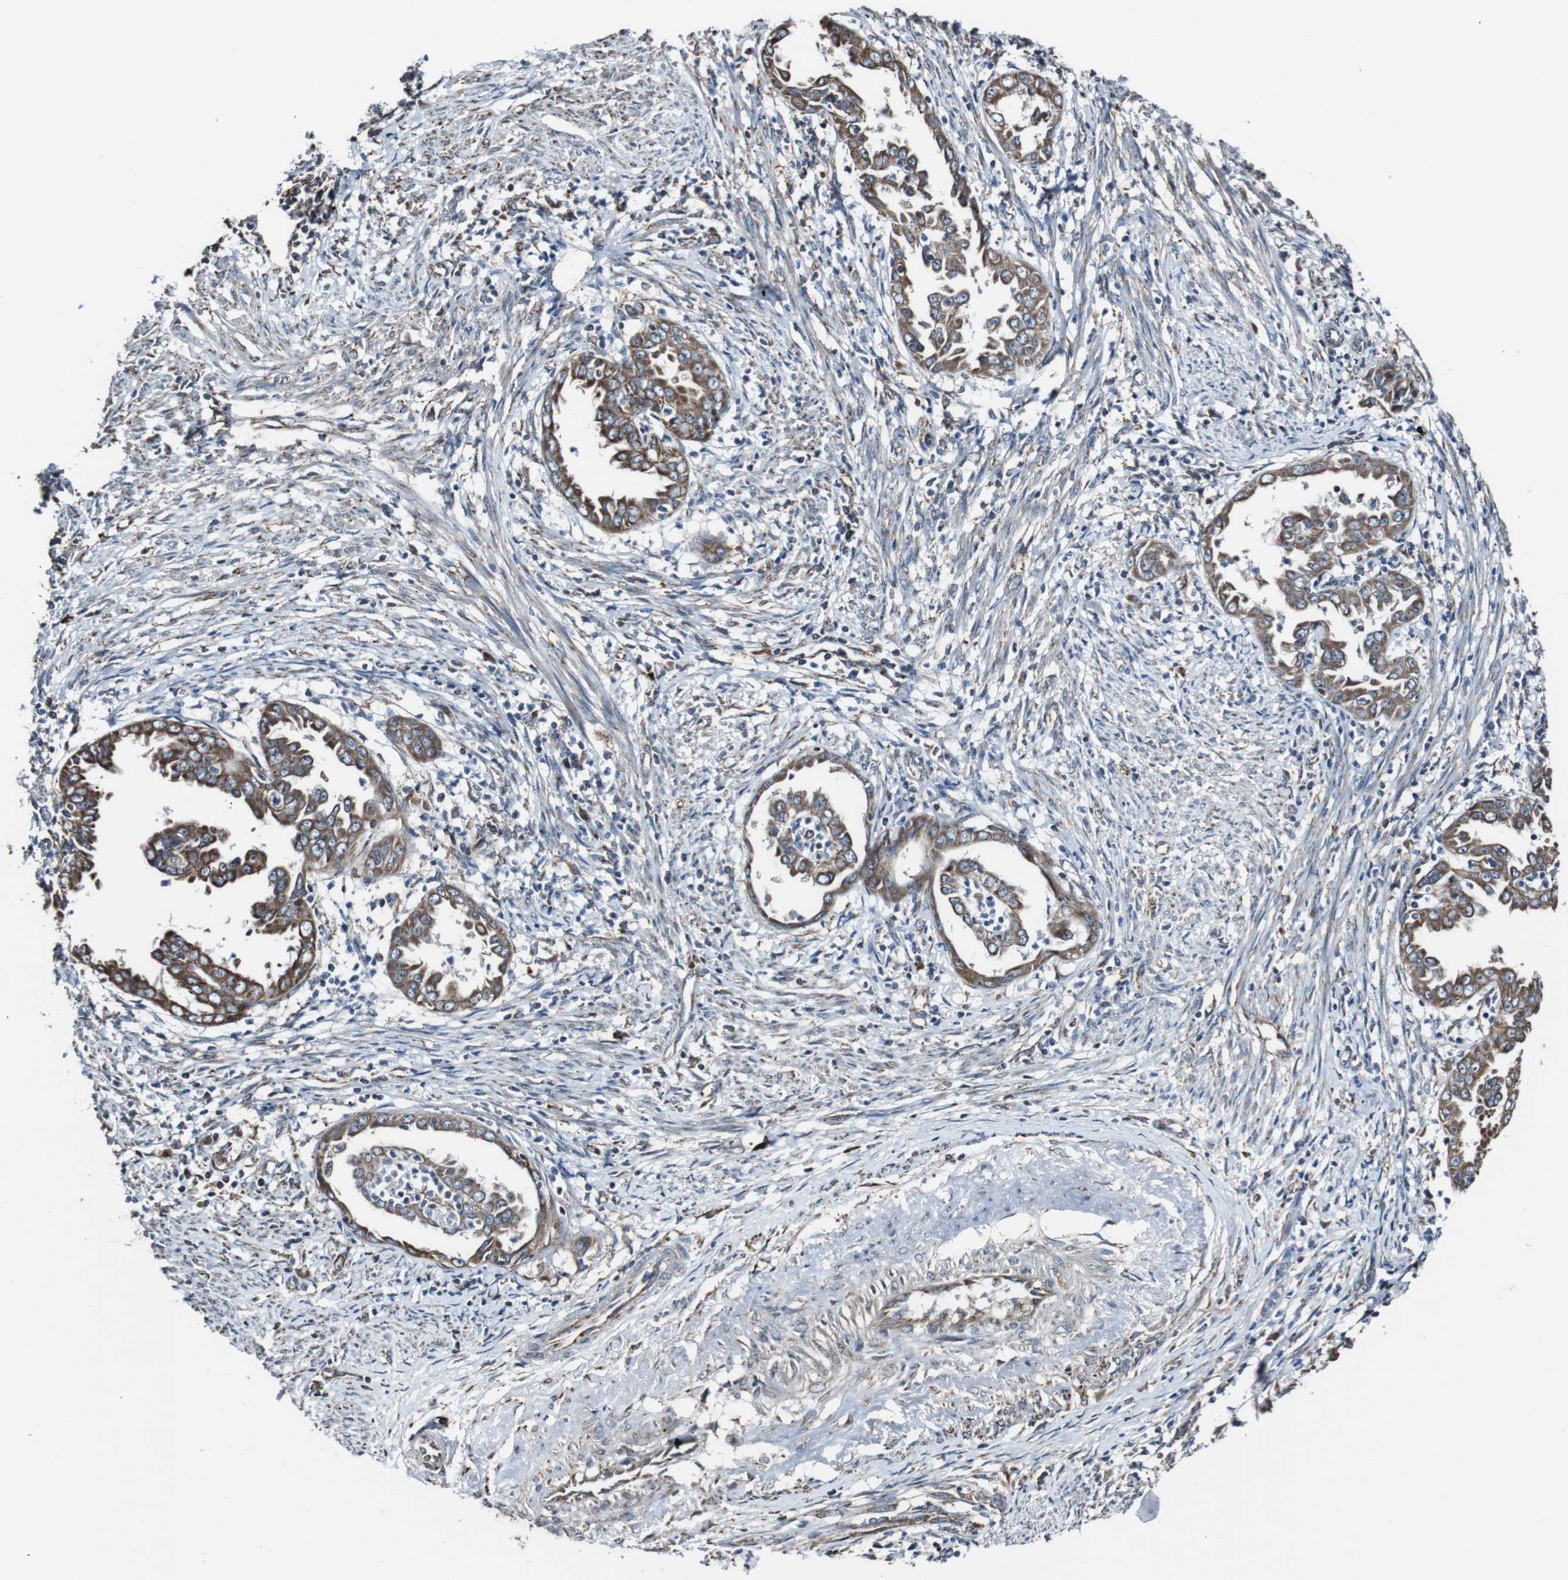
{"staining": {"intensity": "moderate", "quantity": ">75%", "location": "cytoplasmic/membranous"}, "tissue": "endometrial cancer", "cell_type": "Tumor cells", "image_type": "cancer", "snomed": [{"axis": "morphology", "description": "Adenocarcinoma, NOS"}, {"axis": "topography", "description": "Endometrium"}], "caption": "Immunohistochemistry (IHC) staining of endometrial adenocarcinoma, which exhibits medium levels of moderate cytoplasmic/membranous expression in approximately >75% of tumor cells indicating moderate cytoplasmic/membranous protein staining. The staining was performed using DAB (brown) for protein detection and nuclei were counterstained in hematoxylin (blue).", "gene": "CISD2", "patient": {"sex": "female", "age": 85}}